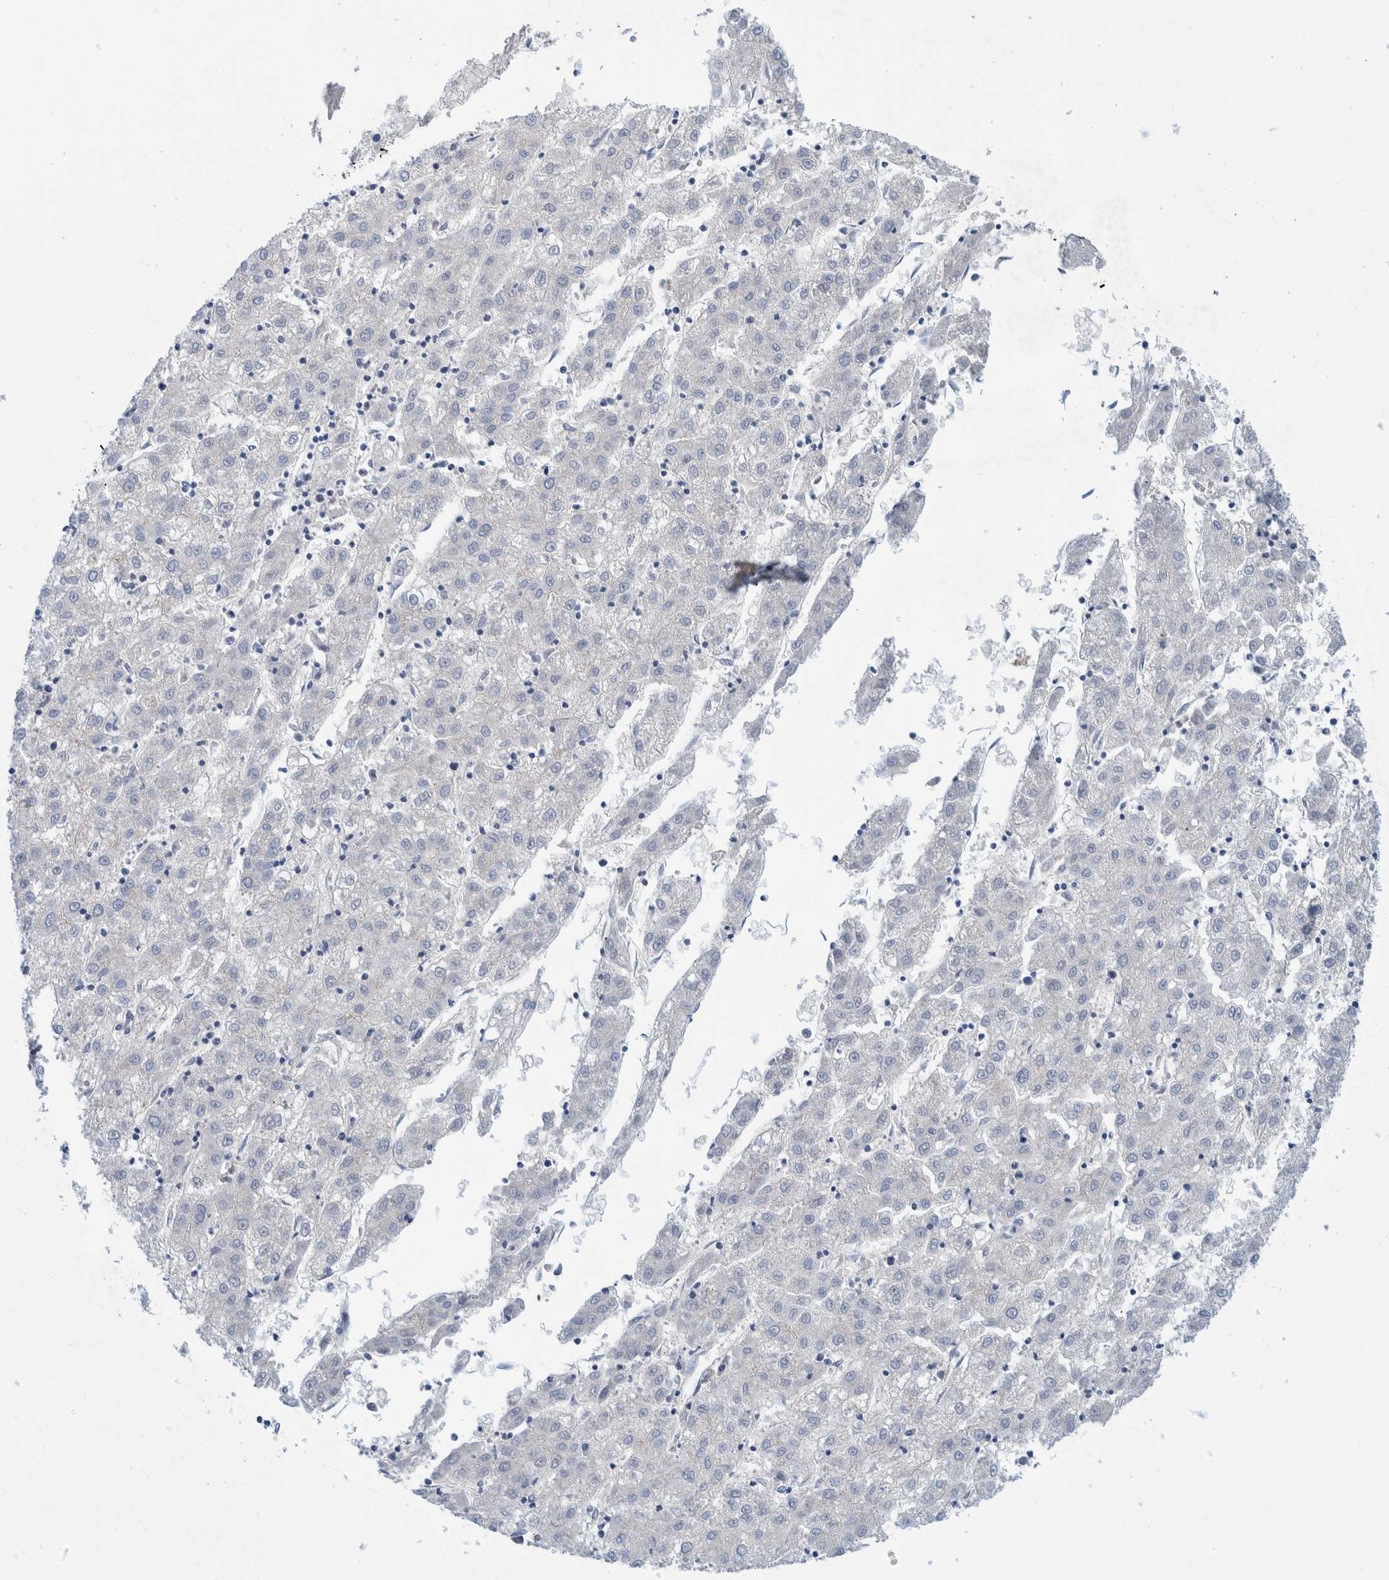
{"staining": {"intensity": "negative", "quantity": "none", "location": "none"}, "tissue": "liver cancer", "cell_type": "Tumor cells", "image_type": "cancer", "snomed": [{"axis": "morphology", "description": "Carcinoma, Hepatocellular, NOS"}, {"axis": "topography", "description": "Liver"}], "caption": "A high-resolution image shows immunohistochemistry (IHC) staining of liver cancer (hepatocellular carcinoma), which displays no significant expression in tumor cells.", "gene": "TRIM58", "patient": {"sex": "male", "age": 72}}